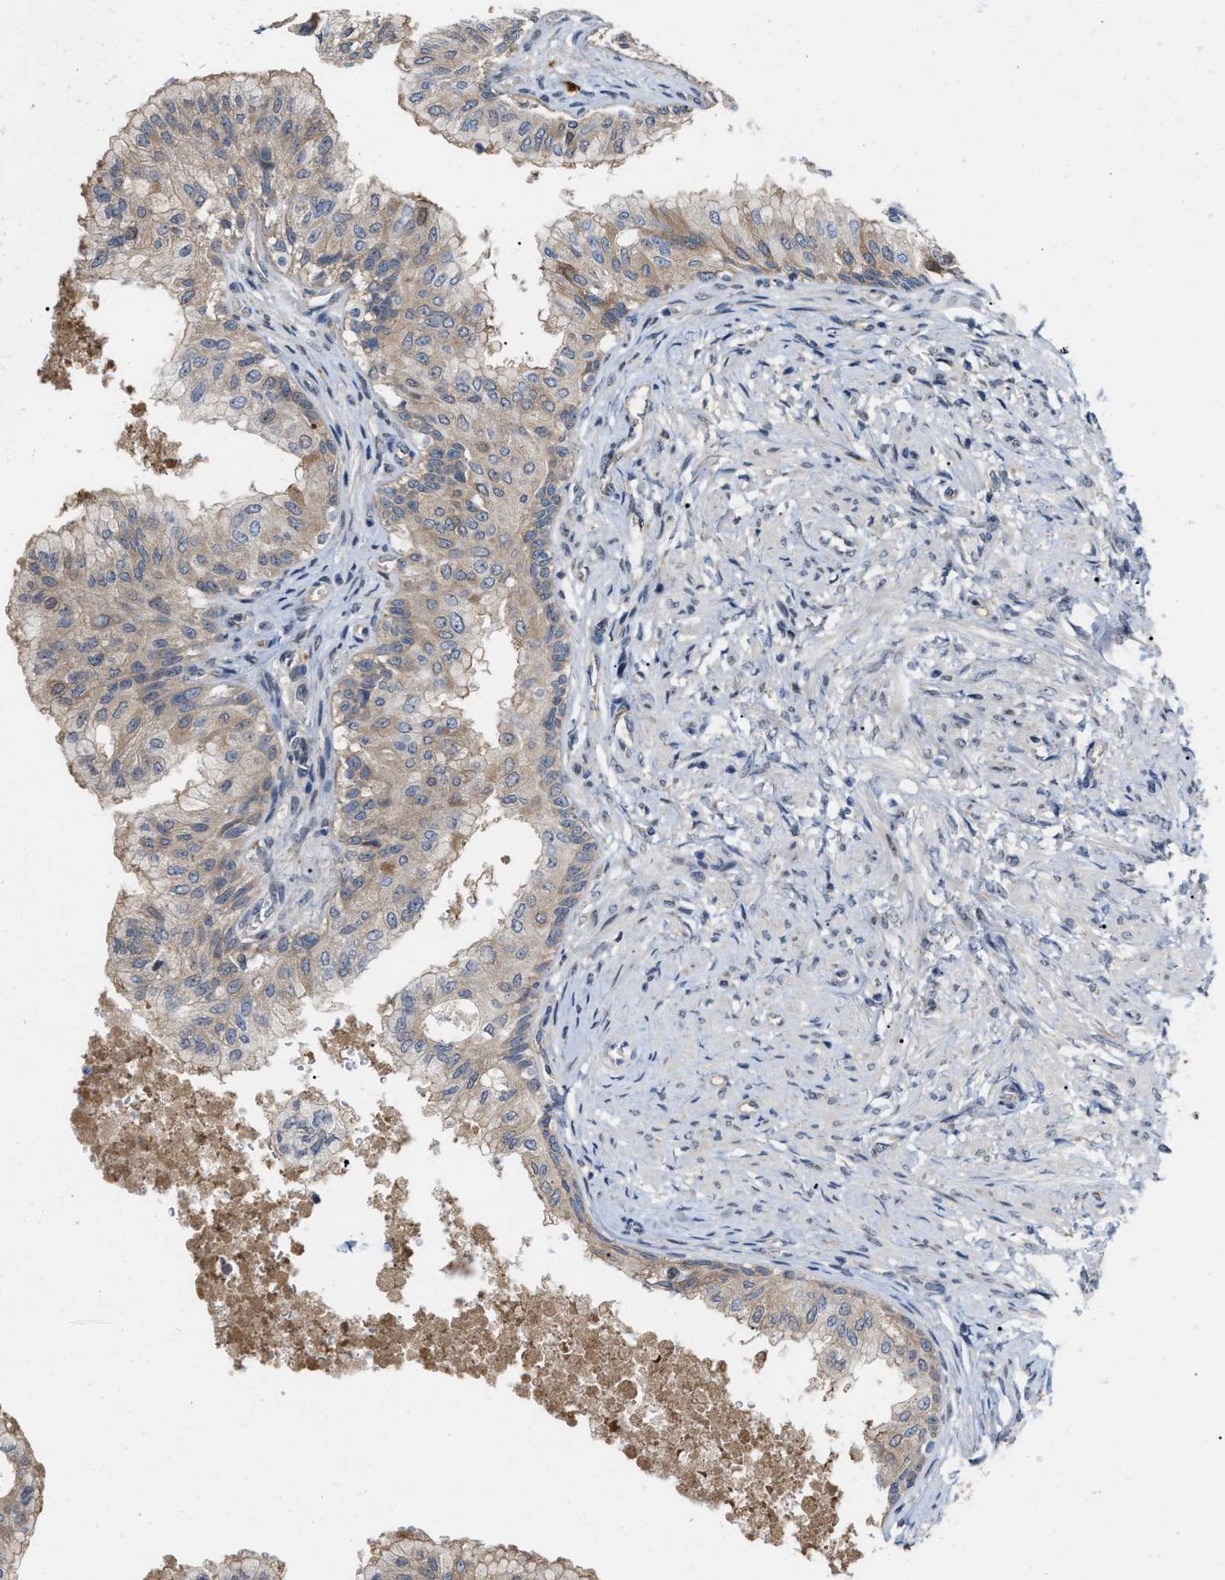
{"staining": {"intensity": "moderate", "quantity": ">75%", "location": "cytoplasmic/membranous"}, "tissue": "prostate", "cell_type": "Glandular cells", "image_type": "normal", "snomed": [{"axis": "morphology", "description": "Normal tissue, NOS"}, {"axis": "topography", "description": "Prostate"}, {"axis": "topography", "description": "Seminal veicle"}], "caption": "Protein analysis of unremarkable prostate demonstrates moderate cytoplasmic/membranous staining in about >75% of glandular cells.", "gene": "CSNK1A1", "patient": {"sex": "male", "age": 60}}